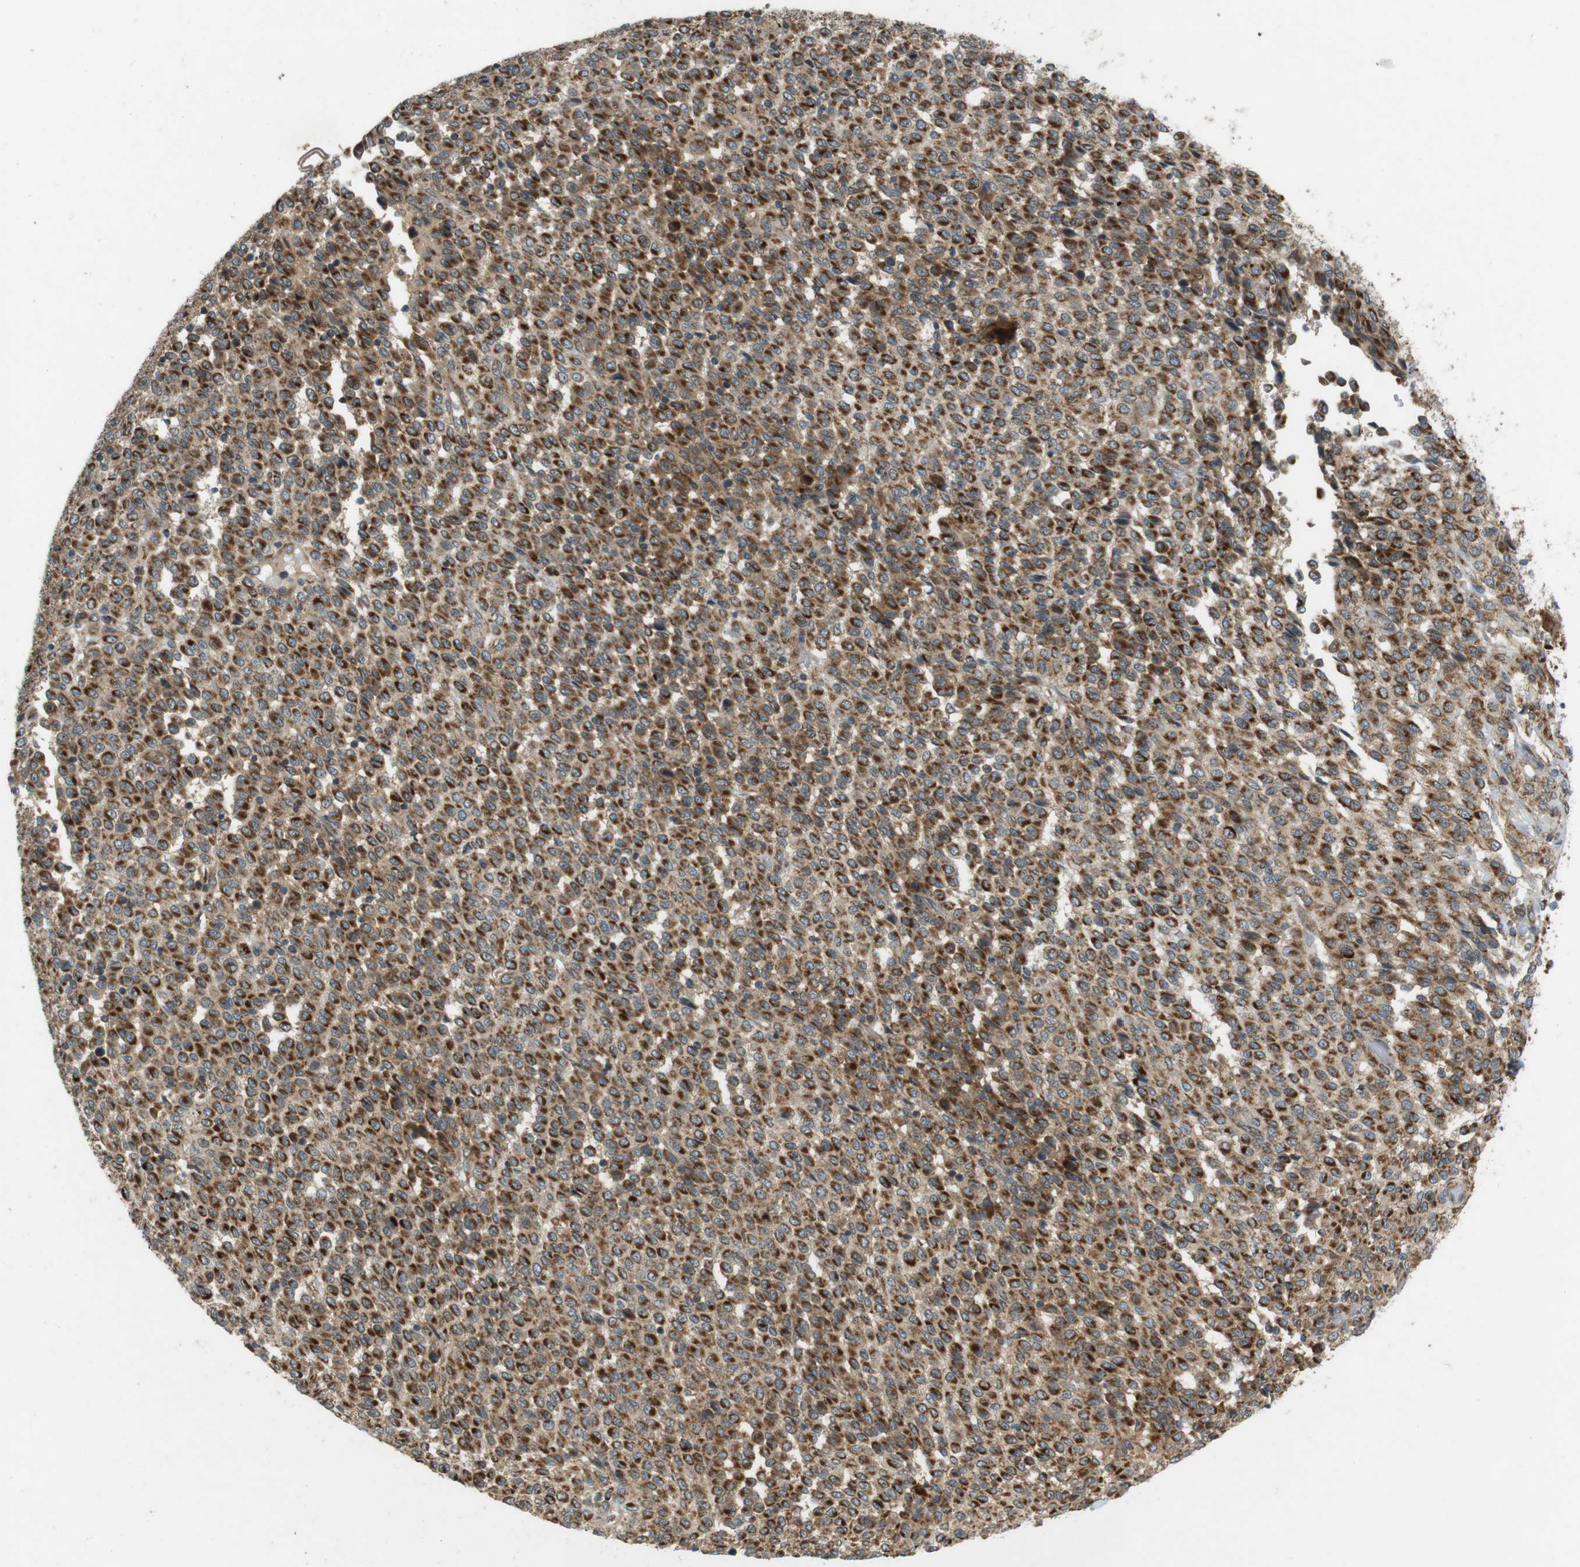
{"staining": {"intensity": "strong", "quantity": ">75%", "location": "cytoplasmic/membranous"}, "tissue": "melanoma", "cell_type": "Tumor cells", "image_type": "cancer", "snomed": [{"axis": "morphology", "description": "Malignant melanoma, Metastatic site"}, {"axis": "topography", "description": "Pancreas"}], "caption": "Malignant melanoma (metastatic site) stained with a brown dye displays strong cytoplasmic/membranous positive positivity in about >75% of tumor cells.", "gene": "SLC41A1", "patient": {"sex": "female", "age": 30}}